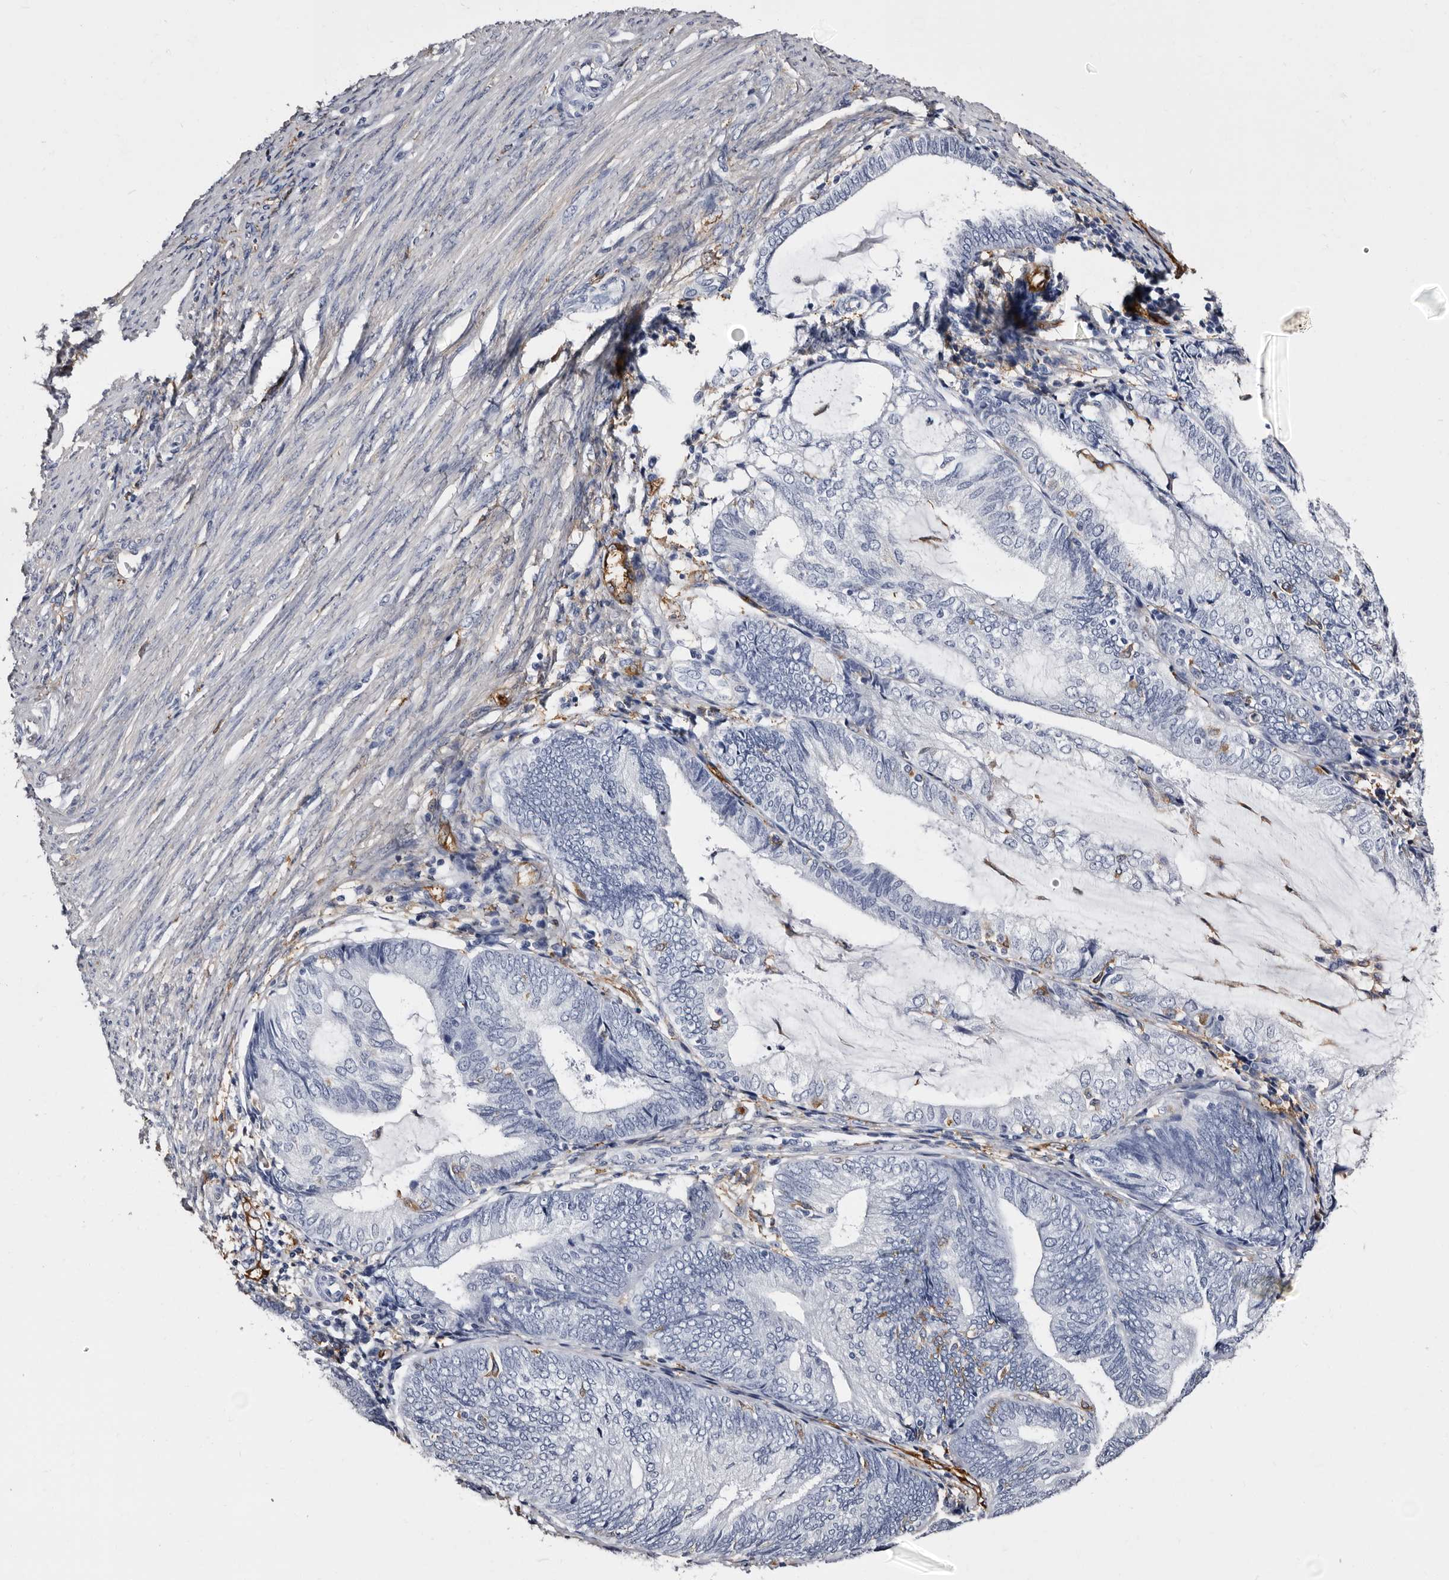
{"staining": {"intensity": "negative", "quantity": "none", "location": "none"}, "tissue": "endometrial cancer", "cell_type": "Tumor cells", "image_type": "cancer", "snomed": [{"axis": "morphology", "description": "Adenocarcinoma, NOS"}, {"axis": "topography", "description": "Endometrium"}], "caption": "A histopathology image of human endometrial cancer is negative for staining in tumor cells.", "gene": "EPB41L3", "patient": {"sex": "female", "age": 81}}